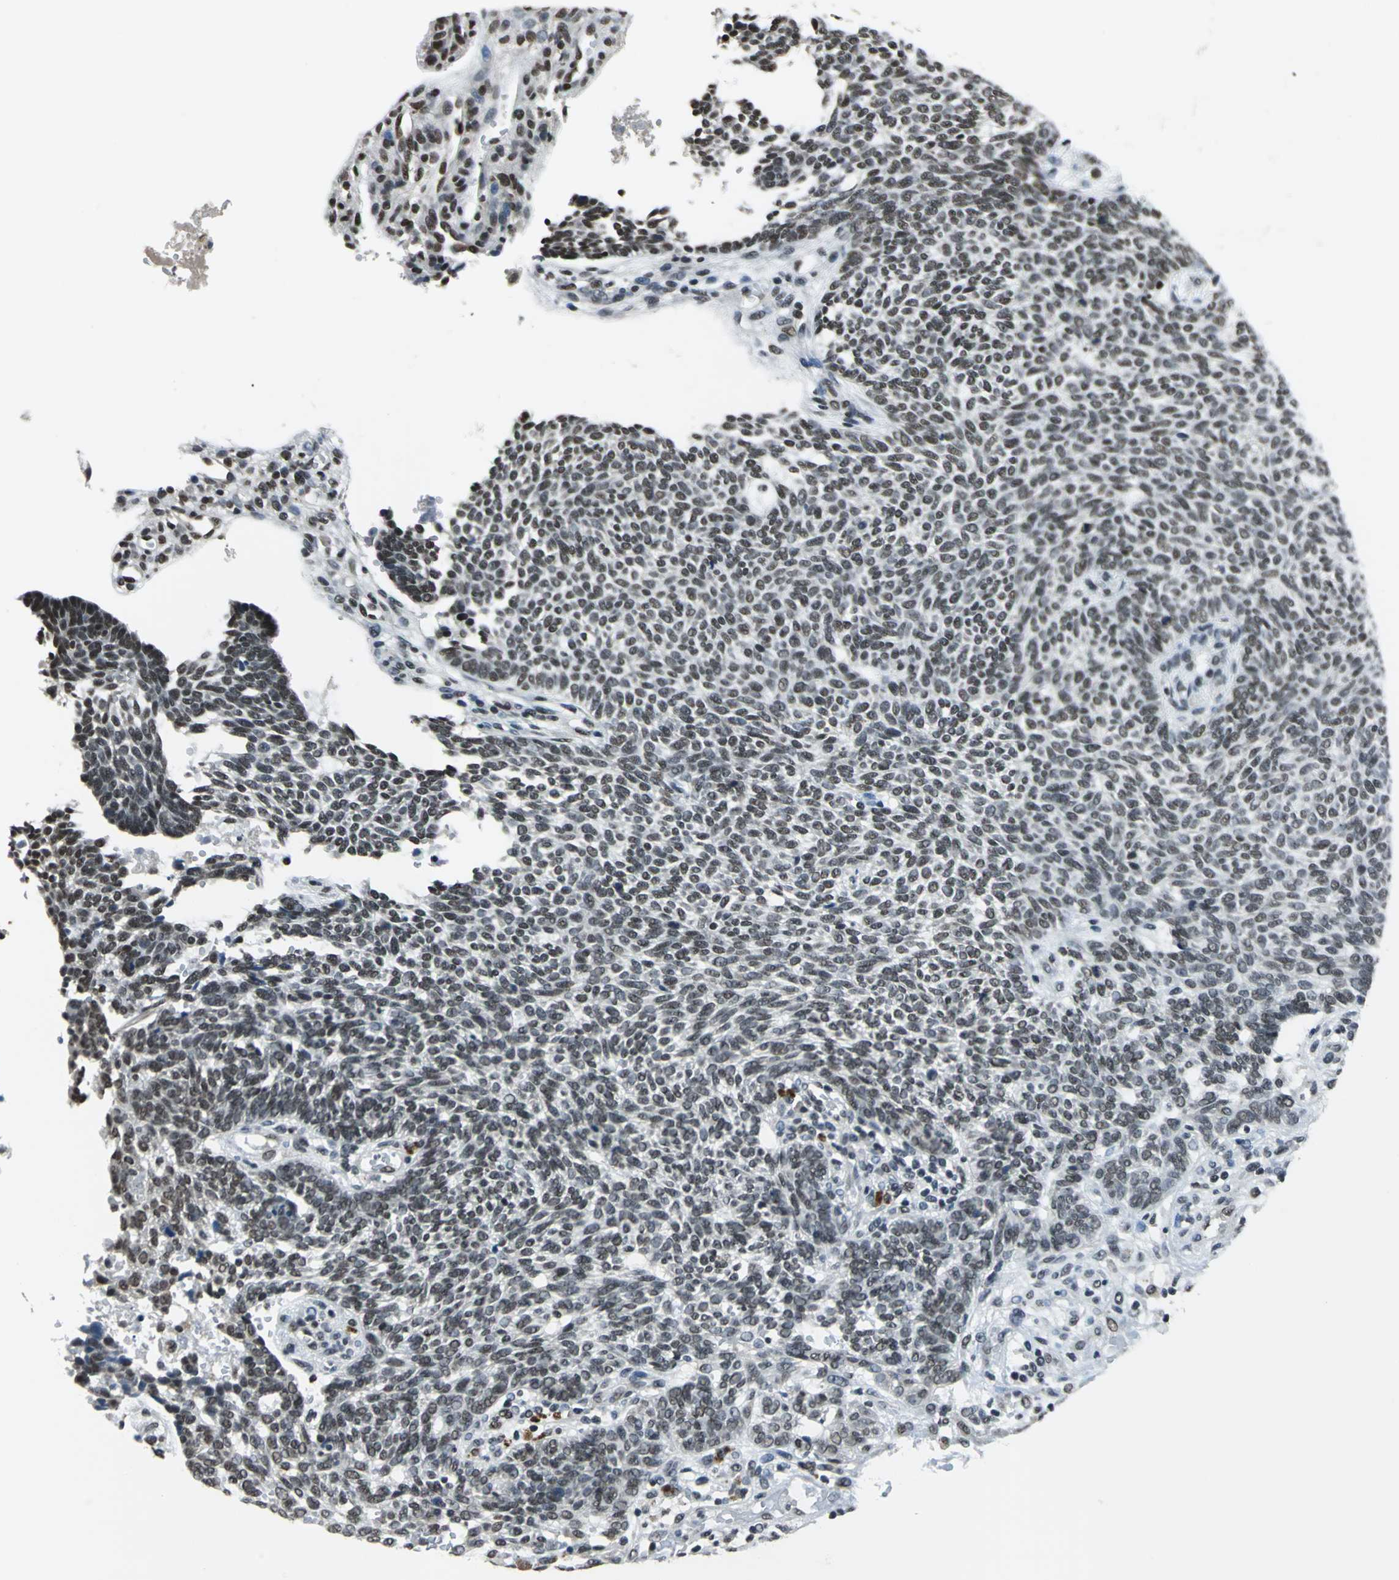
{"staining": {"intensity": "moderate", "quantity": ">75%", "location": "nuclear"}, "tissue": "skin cancer", "cell_type": "Tumor cells", "image_type": "cancer", "snomed": [{"axis": "morphology", "description": "Normal tissue, NOS"}, {"axis": "morphology", "description": "Basal cell carcinoma"}, {"axis": "topography", "description": "Skin"}], "caption": "Protein analysis of skin cancer (basal cell carcinoma) tissue demonstrates moderate nuclear expression in approximately >75% of tumor cells. (IHC, brightfield microscopy, high magnification).", "gene": "RBM14", "patient": {"sex": "male", "age": 87}}